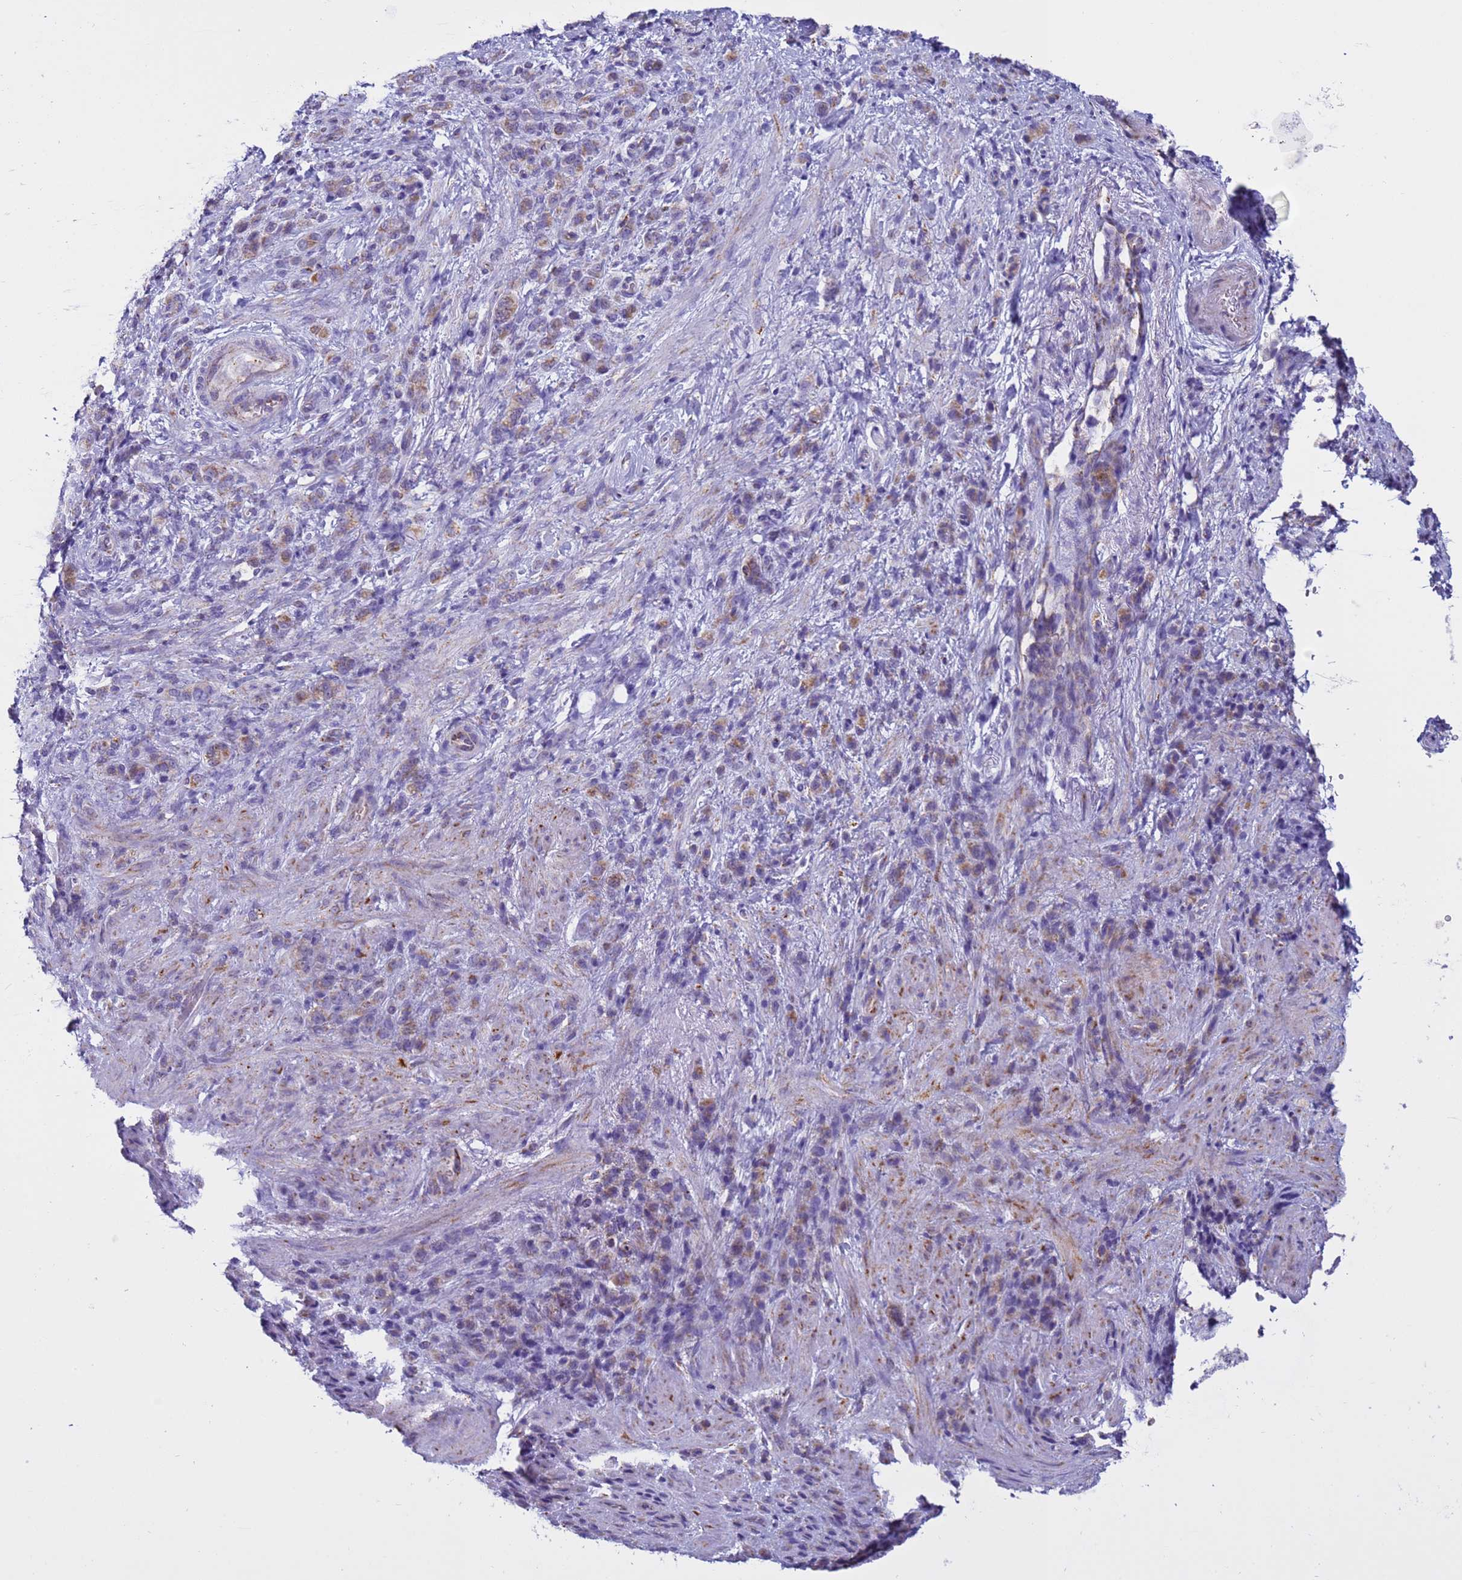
{"staining": {"intensity": "moderate", "quantity": "25%-75%", "location": "cytoplasmic/membranous"}, "tissue": "stomach cancer", "cell_type": "Tumor cells", "image_type": "cancer", "snomed": [{"axis": "morphology", "description": "Adenocarcinoma, NOS"}, {"axis": "topography", "description": "Stomach"}], "caption": "This micrograph displays immunohistochemistry staining of stomach adenocarcinoma, with medium moderate cytoplasmic/membranous positivity in approximately 25%-75% of tumor cells.", "gene": "NCALD", "patient": {"sex": "male", "age": 77}}